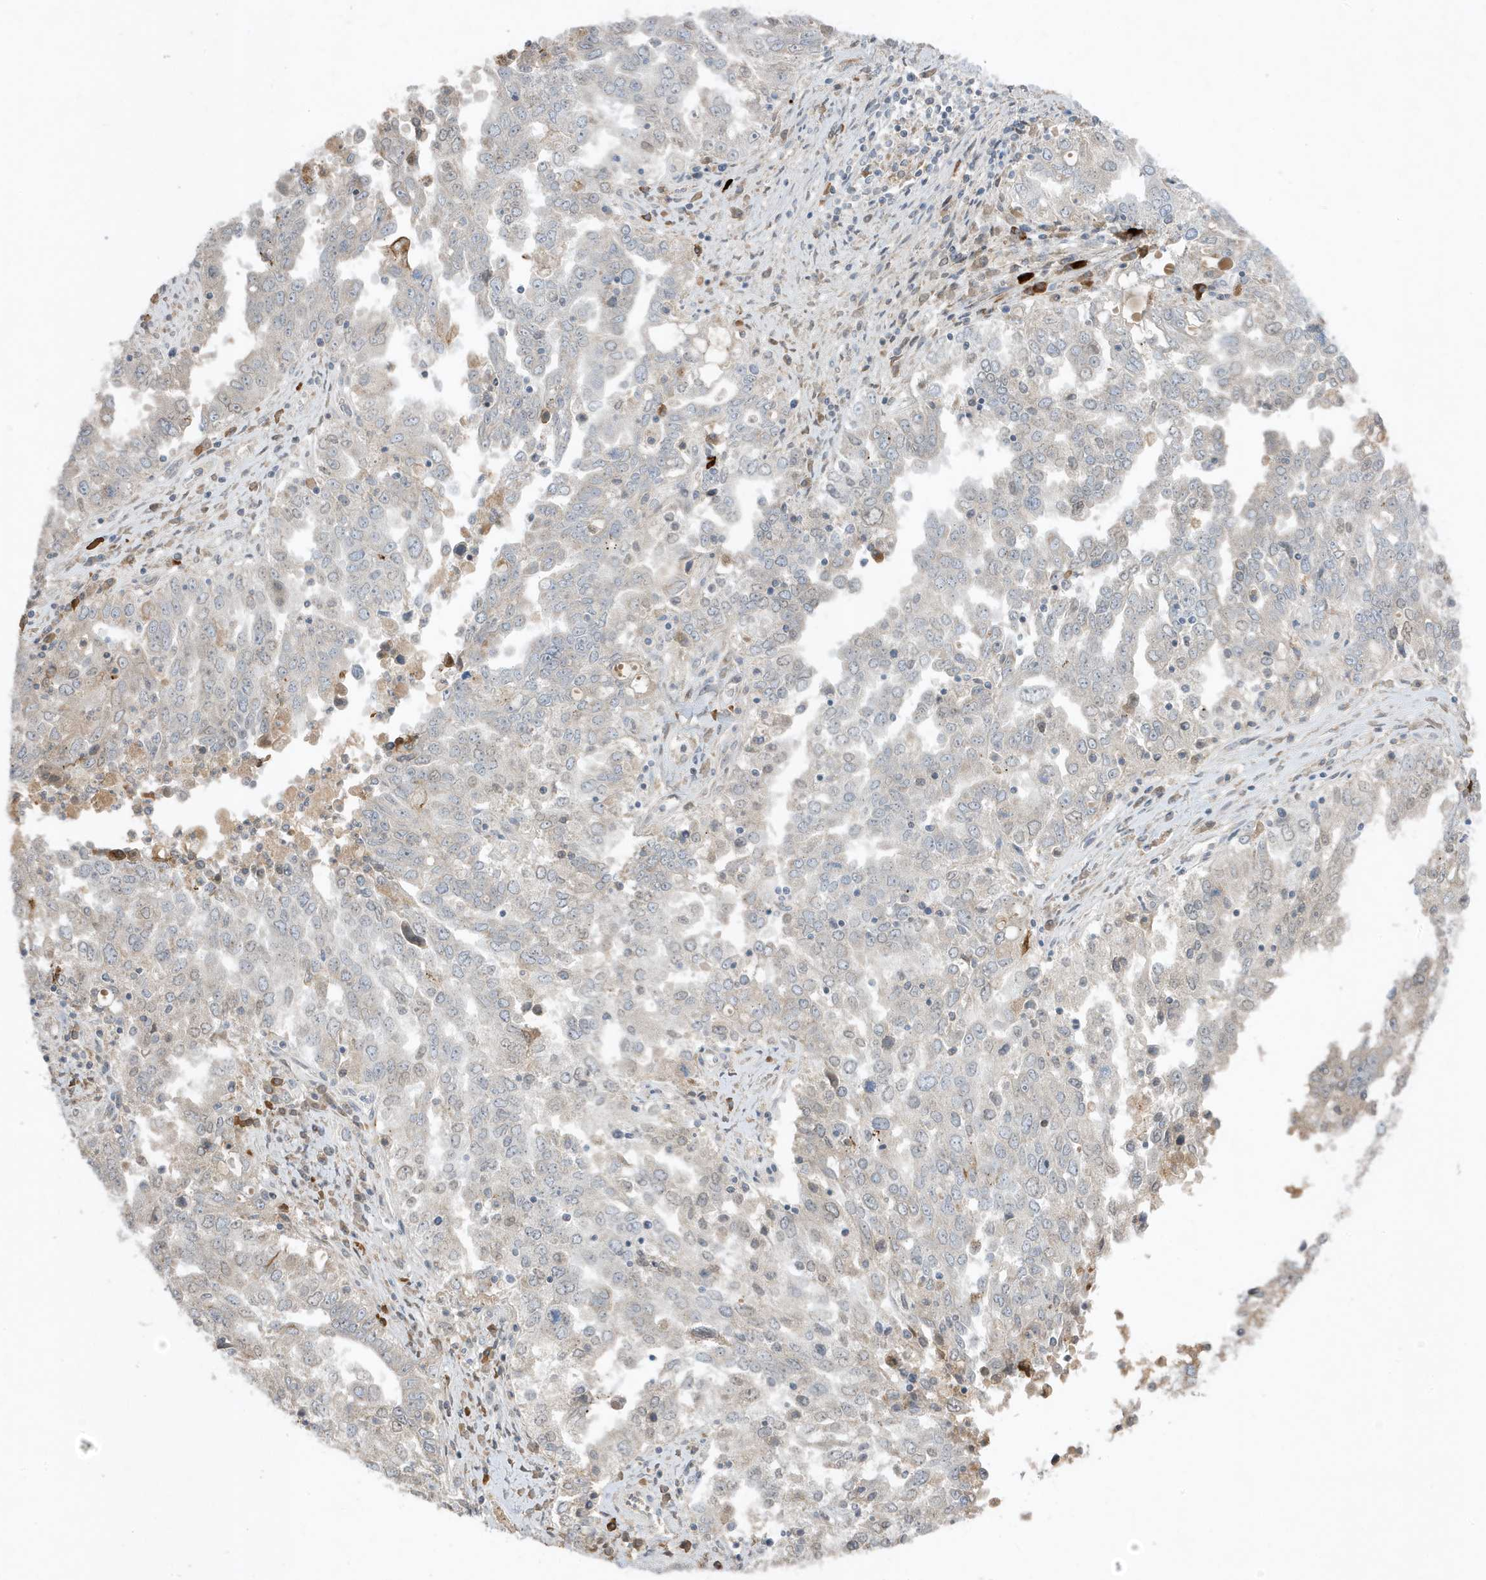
{"staining": {"intensity": "weak", "quantity": "<25%", "location": "cytoplasmic/membranous"}, "tissue": "ovarian cancer", "cell_type": "Tumor cells", "image_type": "cancer", "snomed": [{"axis": "morphology", "description": "Carcinoma, endometroid"}, {"axis": "topography", "description": "Ovary"}], "caption": "The immunohistochemistry histopathology image has no significant staining in tumor cells of ovarian cancer (endometroid carcinoma) tissue.", "gene": "FNDC1", "patient": {"sex": "female", "age": 62}}